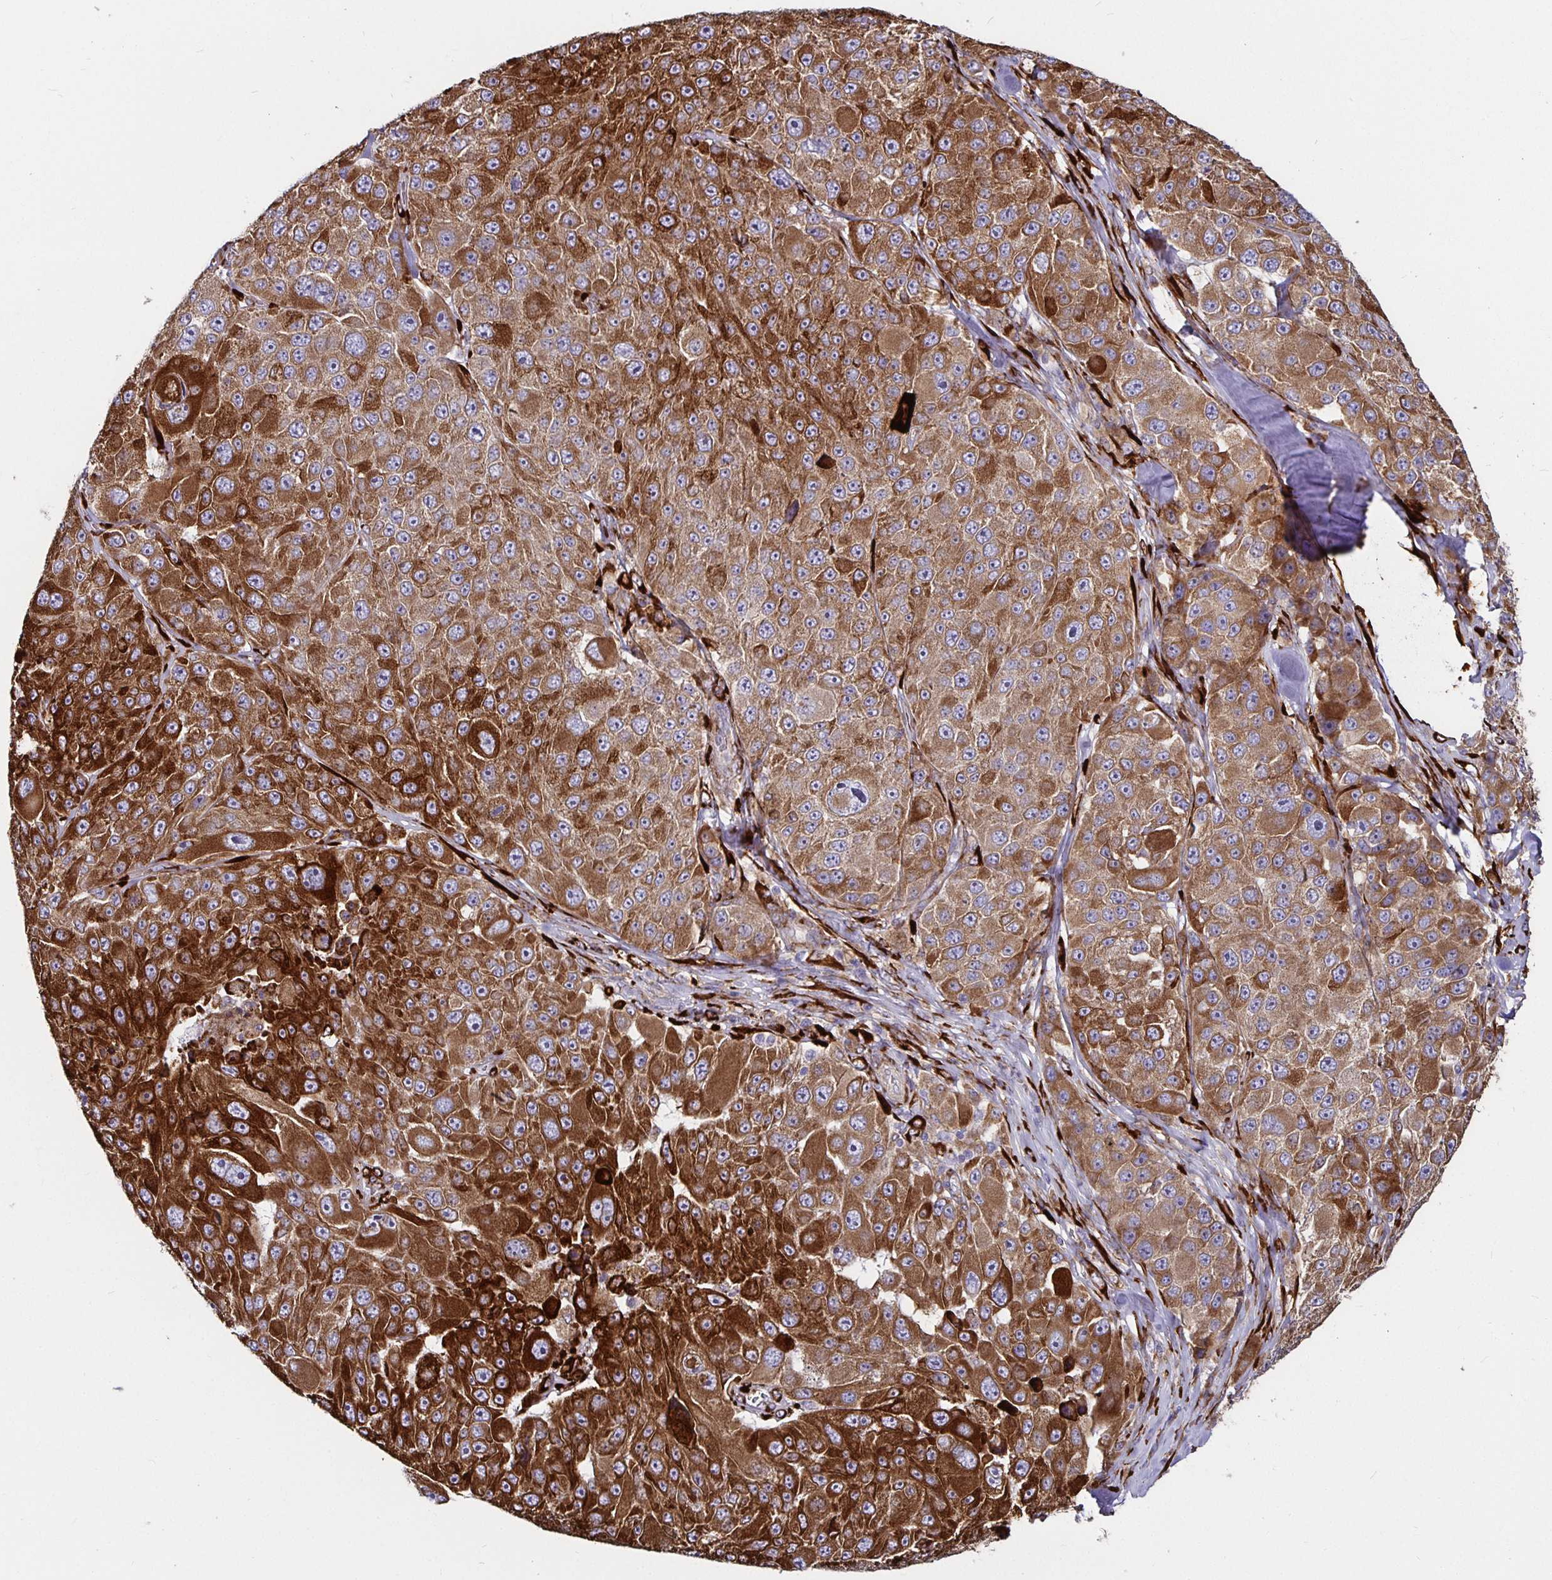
{"staining": {"intensity": "strong", "quantity": ">75%", "location": "cytoplasmic/membranous"}, "tissue": "melanoma", "cell_type": "Tumor cells", "image_type": "cancer", "snomed": [{"axis": "morphology", "description": "Malignant melanoma, Metastatic site"}, {"axis": "topography", "description": "Lymph node"}], "caption": "A high-resolution image shows immunohistochemistry (IHC) staining of melanoma, which displays strong cytoplasmic/membranous expression in approximately >75% of tumor cells.", "gene": "P4HA2", "patient": {"sex": "male", "age": 62}}